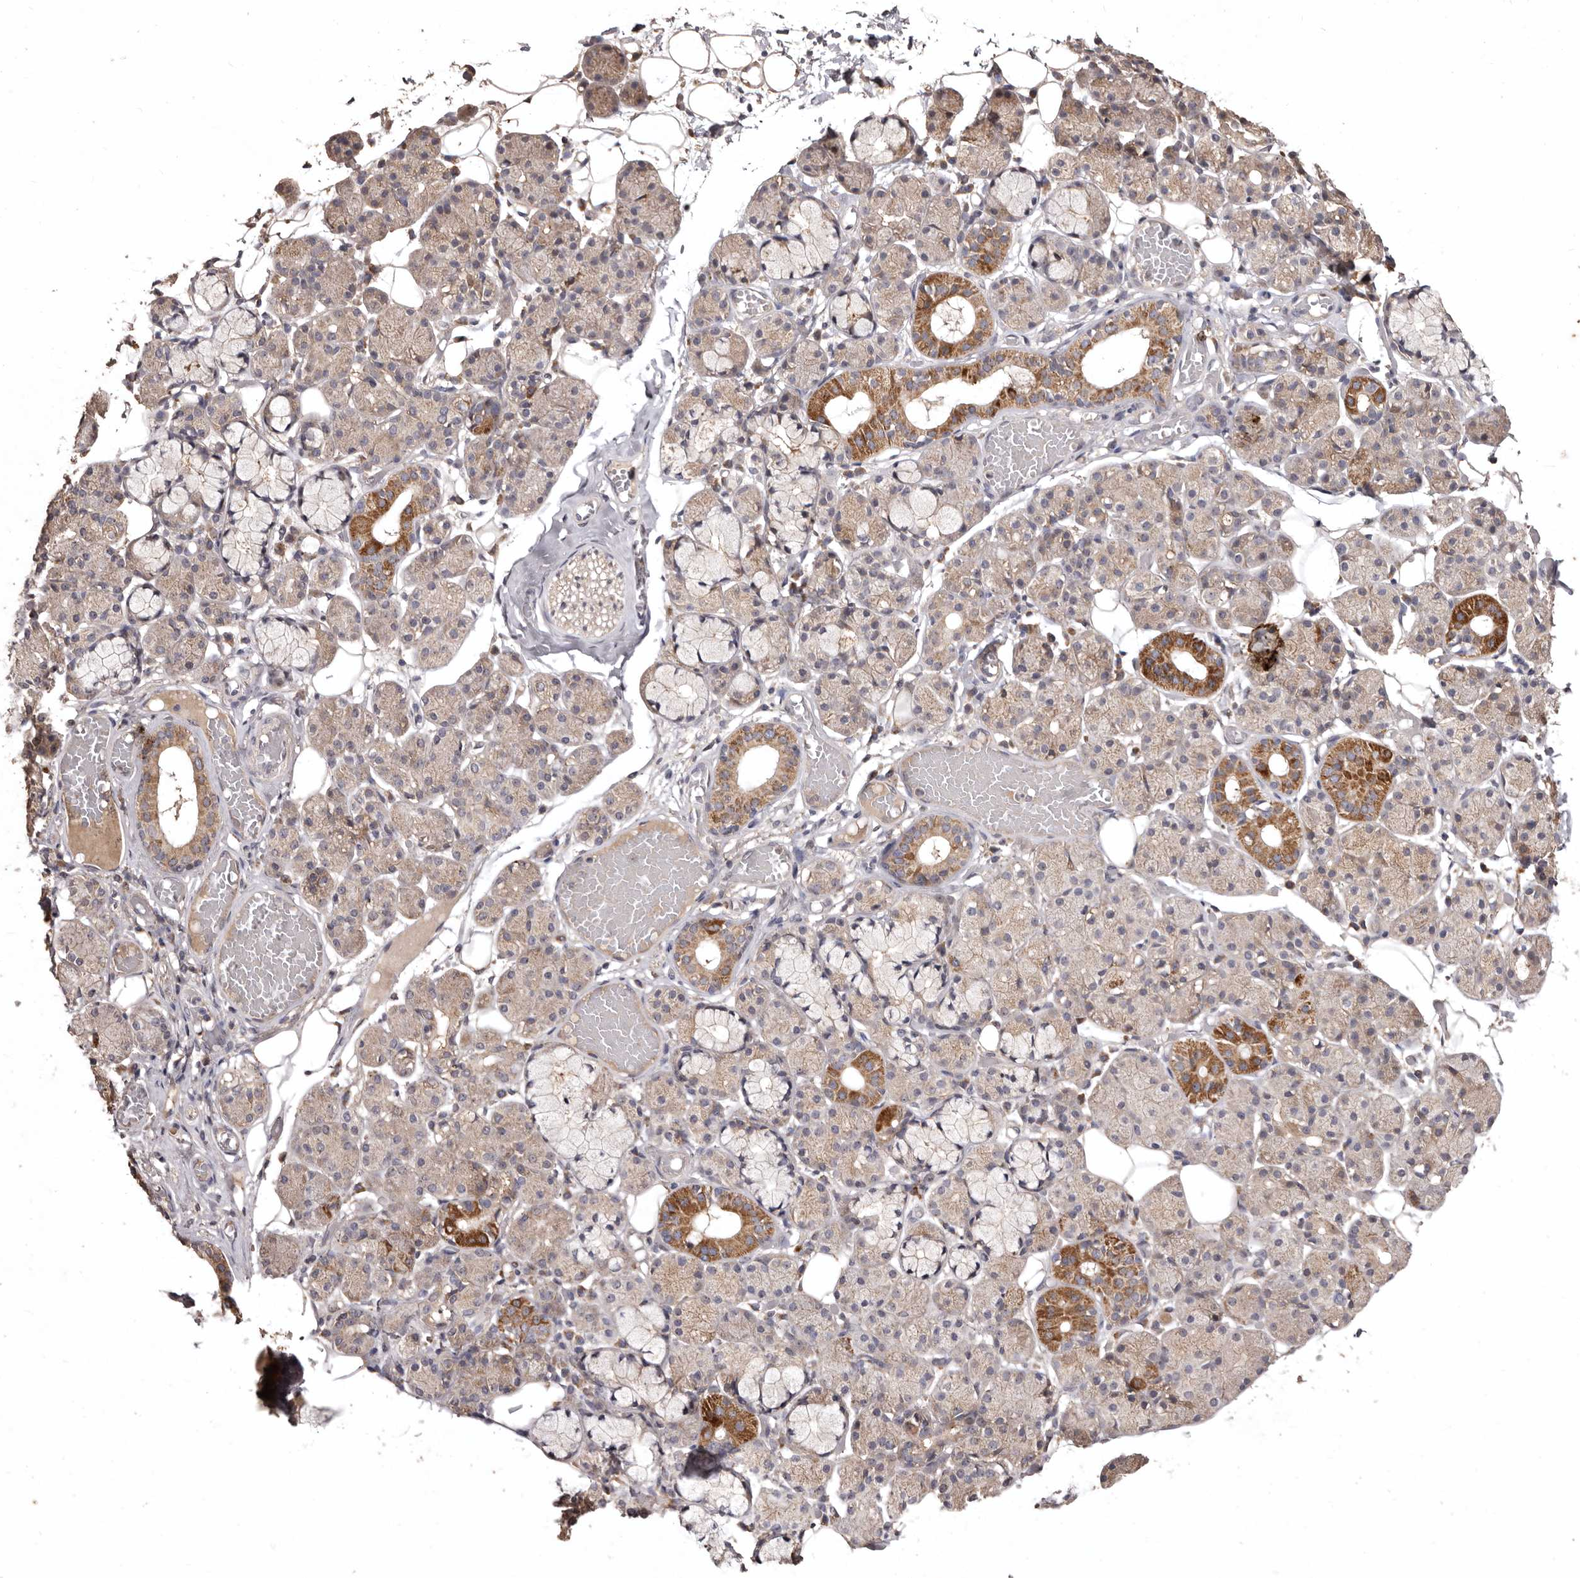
{"staining": {"intensity": "moderate", "quantity": "25%-75%", "location": "cytoplasmic/membranous"}, "tissue": "salivary gland", "cell_type": "Glandular cells", "image_type": "normal", "snomed": [{"axis": "morphology", "description": "Normal tissue, NOS"}, {"axis": "topography", "description": "Salivary gland"}], "caption": "High-power microscopy captured an immunohistochemistry (IHC) micrograph of benign salivary gland, revealing moderate cytoplasmic/membranous positivity in approximately 25%-75% of glandular cells. (DAB (3,3'-diaminobenzidine) IHC with brightfield microscopy, high magnification).", "gene": "FLAD1", "patient": {"sex": "male", "age": 63}}